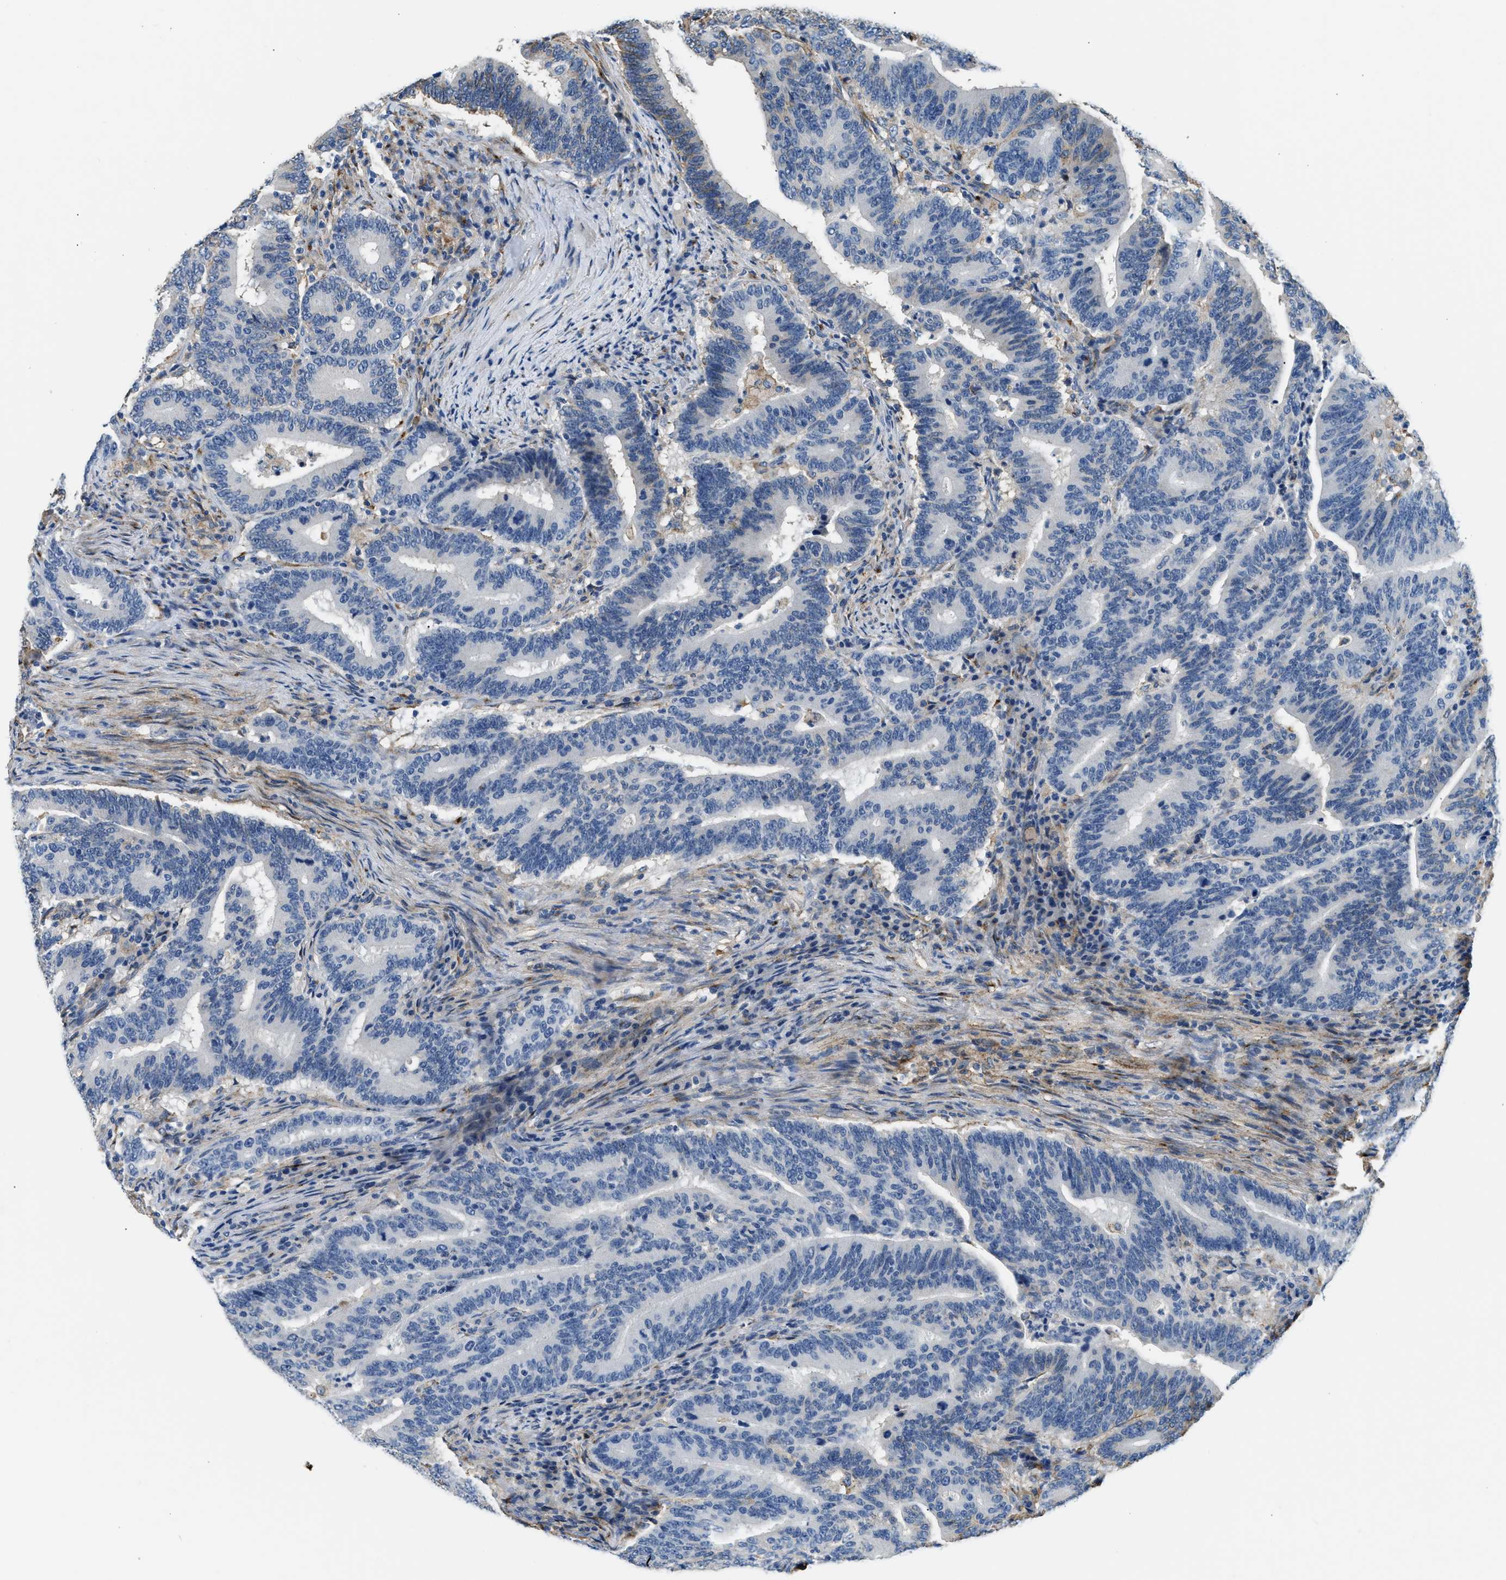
{"staining": {"intensity": "negative", "quantity": "none", "location": "none"}, "tissue": "colorectal cancer", "cell_type": "Tumor cells", "image_type": "cancer", "snomed": [{"axis": "morphology", "description": "Adenocarcinoma, NOS"}, {"axis": "topography", "description": "Colon"}], "caption": "This is an IHC image of human adenocarcinoma (colorectal). There is no expression in tumor cells.", "gene": "LRP1", "patient": {"sex": "female", "age": 66}}